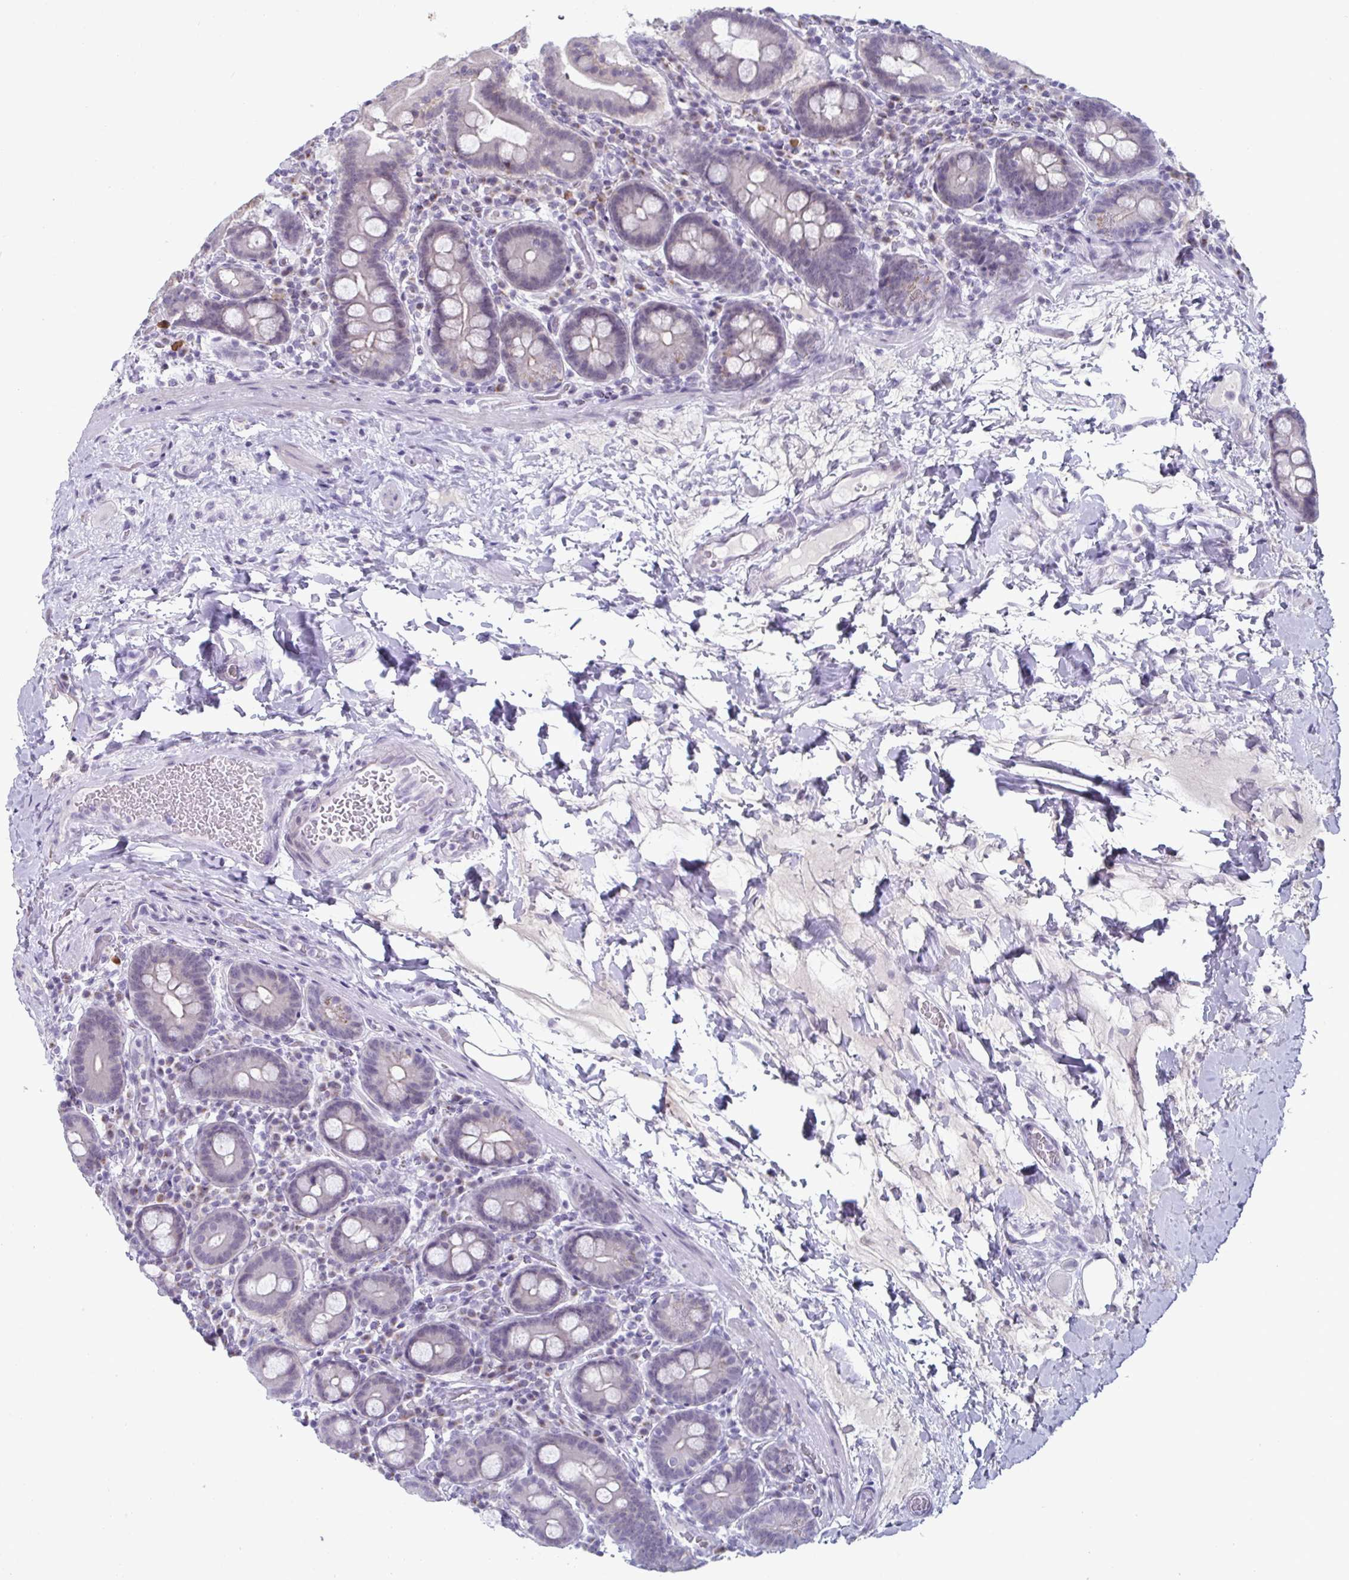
{"staining": {"intensity": "moderate", "quantity": "<25%", "location": "cytoplasmic/membranous"}, "tissue": "small intestine", "cell_type": "Glandular cells", "image_type": "normal", "snomed": [{"axis": "morphology", "description": "Normal tissue, NOS"}, {"axis": "topography", "description": "Small intestine"}], "caption": "Moderate cytoplasmic/membranous staining is present in approximately <25% of glandular cells in normal small intestine.", "gene": "VSIG10L", "patient": {"sex": "male", "age": 26}}